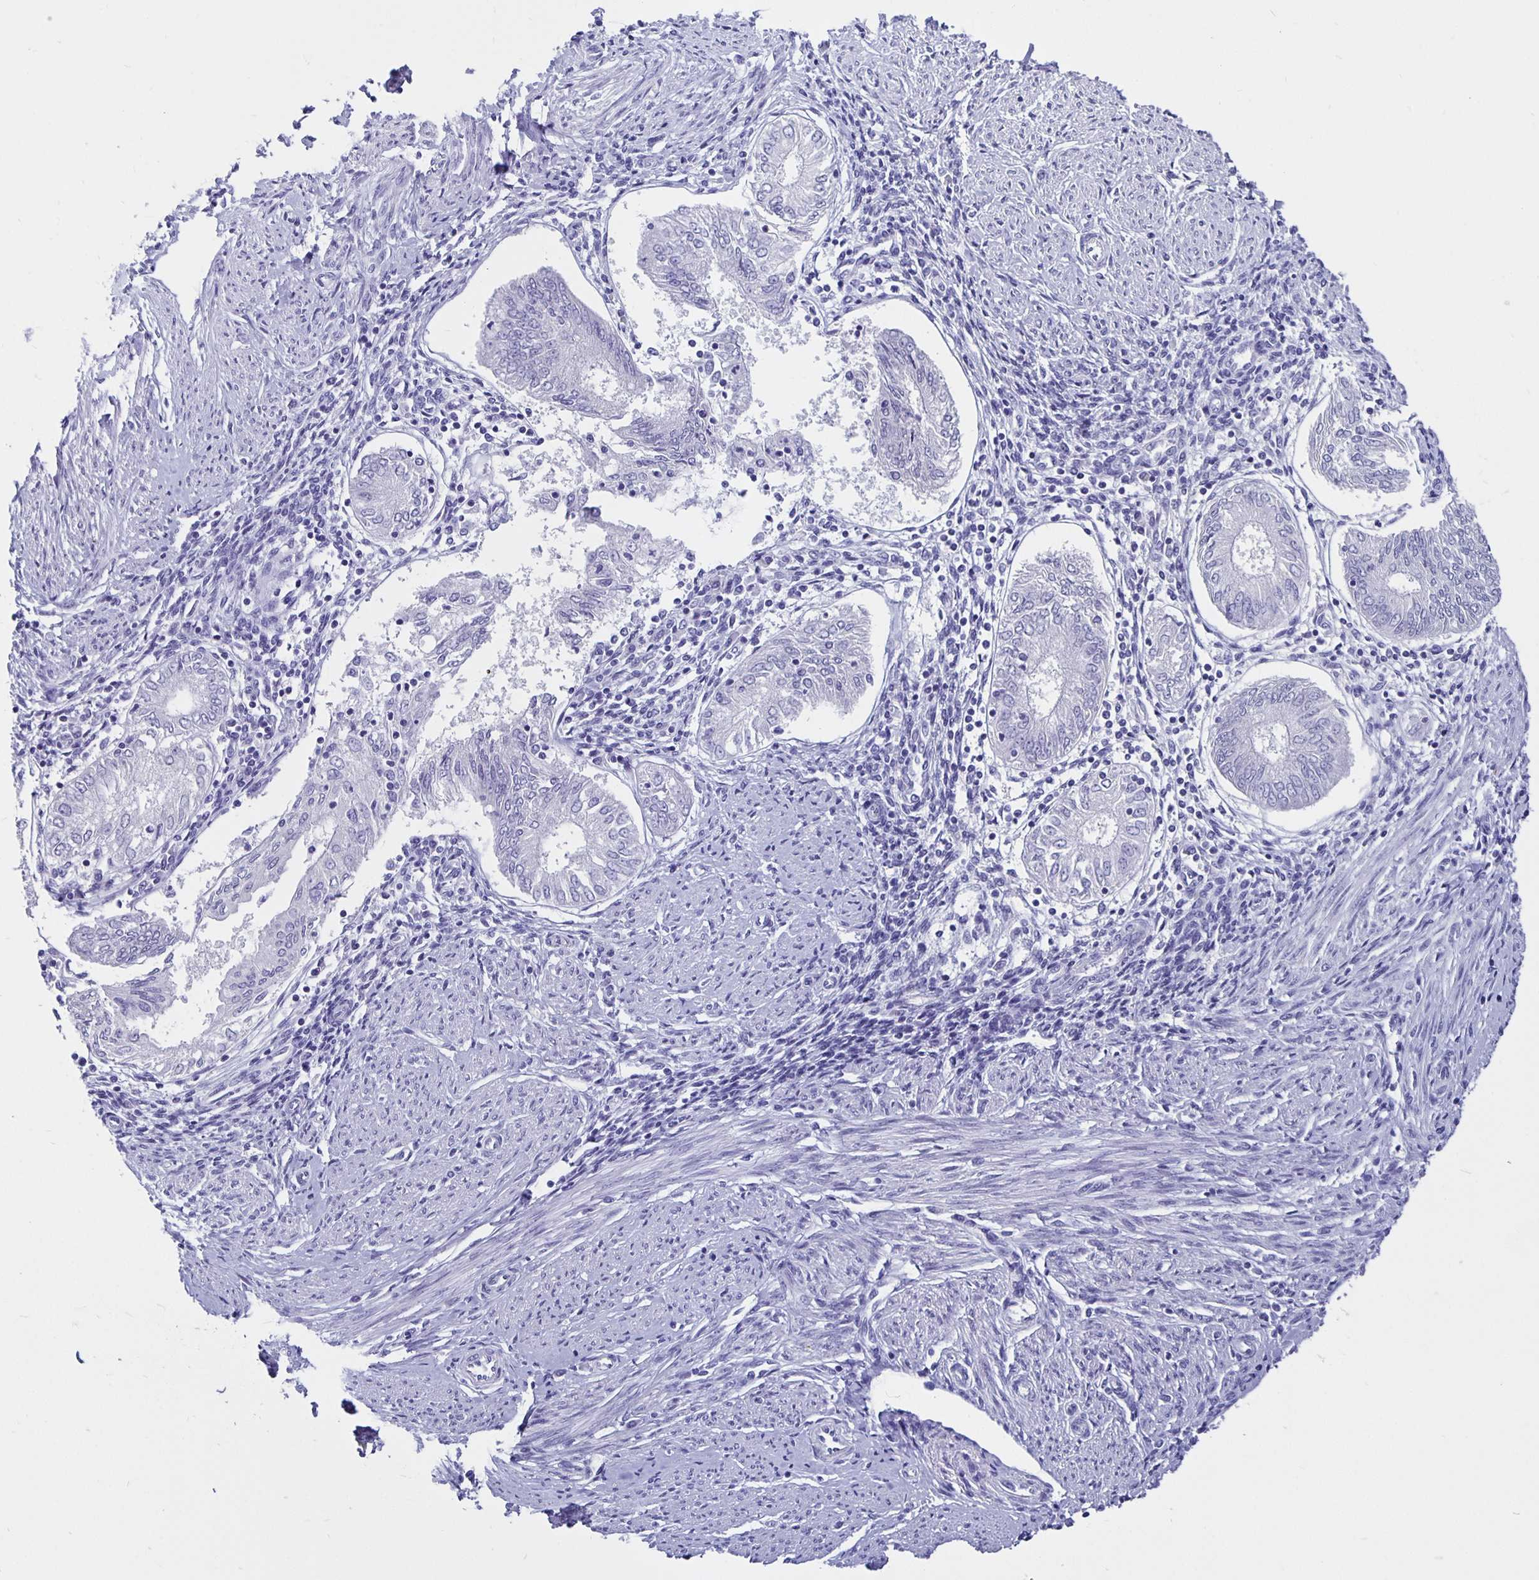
{"staining": {"intensity": "negative", "quantity": "none", "location": "none"}, "tissue": "endometrial cancer", "cell_type": "Tumor cells", "image_type": "cancer", "snomed": [{"axis": "morphology", "description": "Adenocarcinoma, NOS"}, {"axis": "topography", "description": "Endometrium"}], "caption": "Immunohistochemical staining of human endometrial cancer demonstrates no significant expression in tumor cells.", "gene": "ODF3B", "patient": {"sex": "female", "age": 68}}